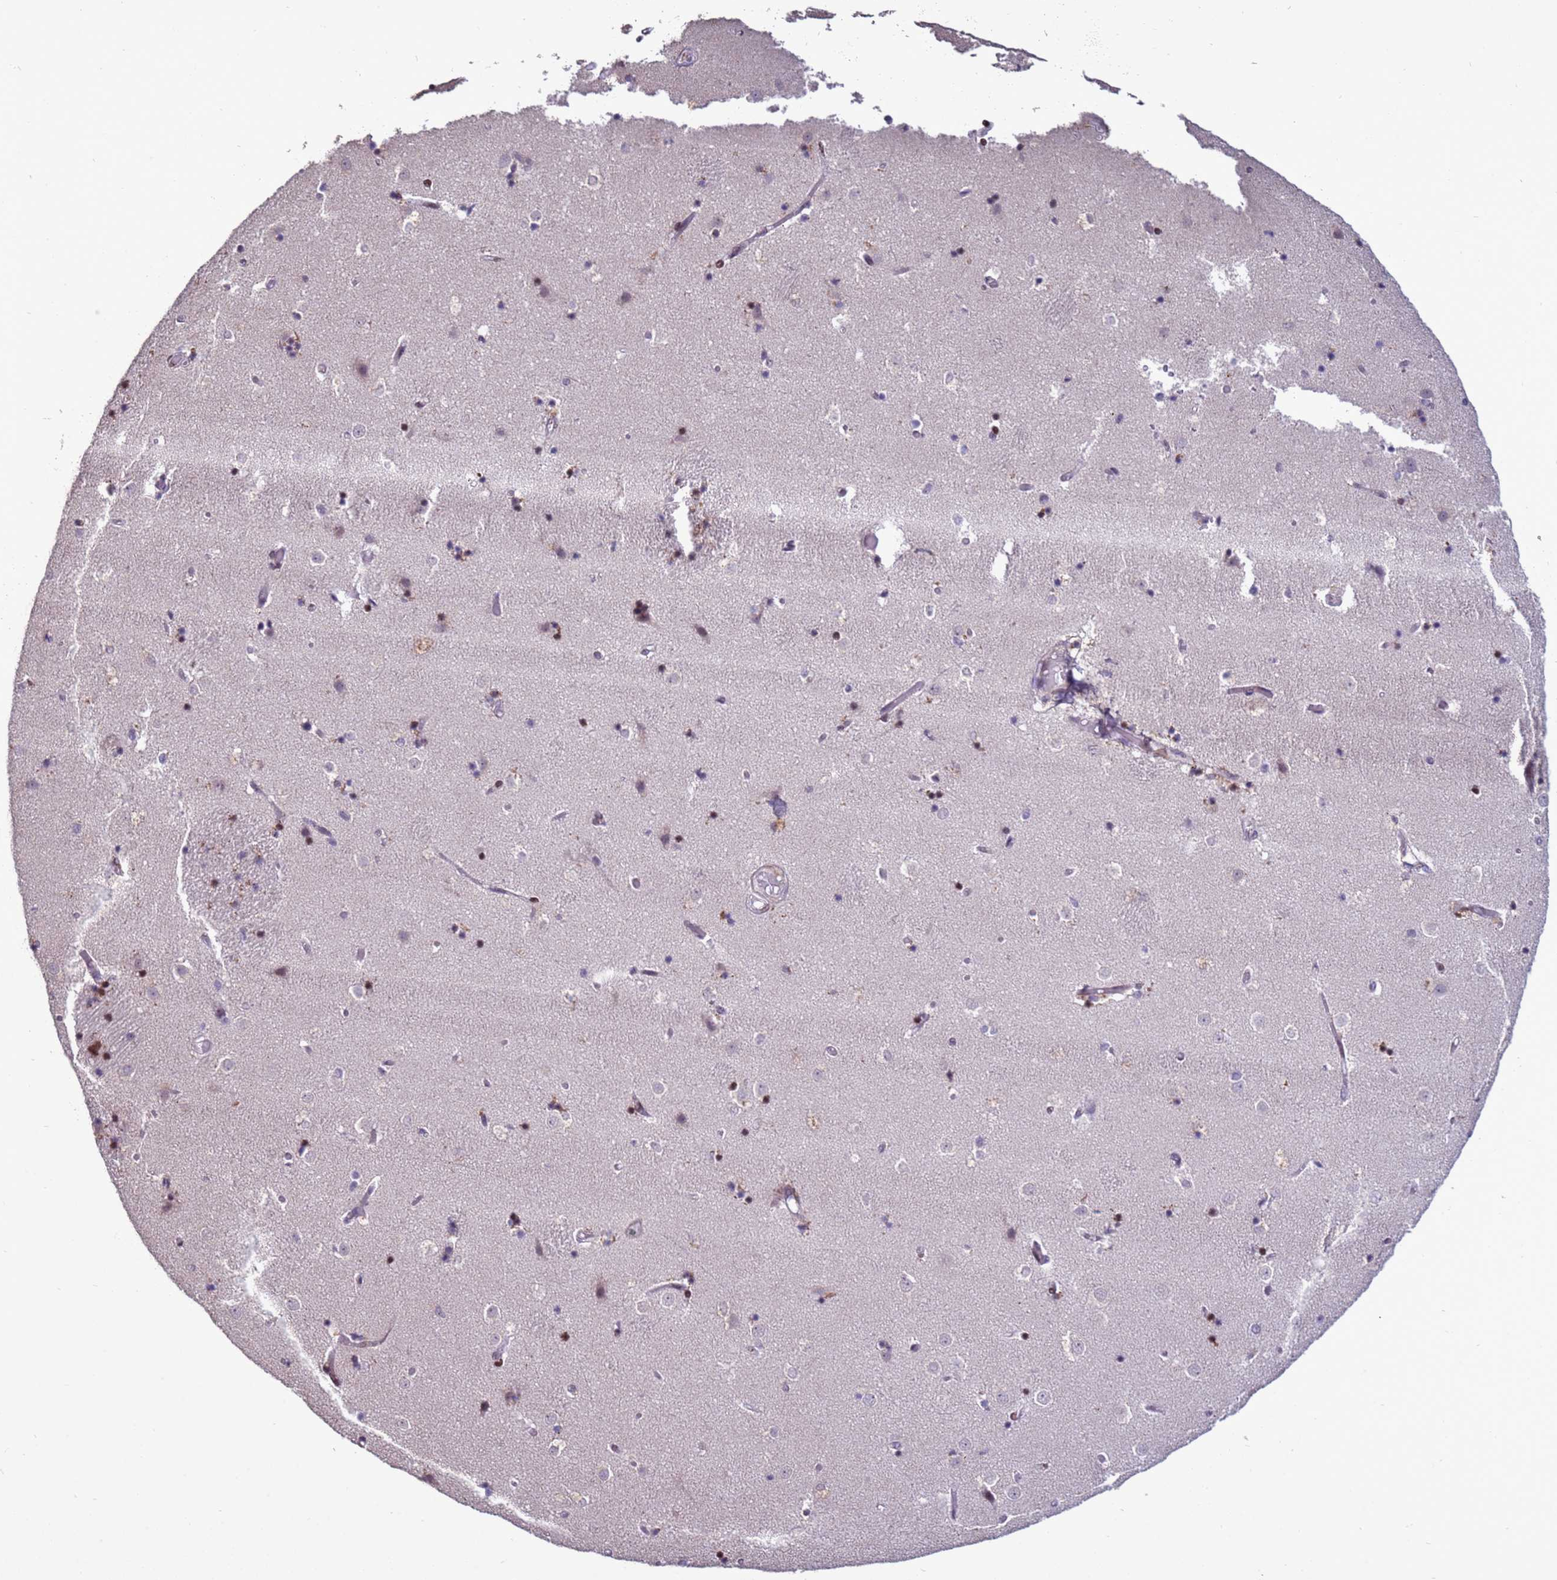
{"staining": {"intensity": "negative", "quantity": "none", "location": "none"}, "tissue": "caudate", "cell_type": "Glial cells", "image_type": "normal", "snomed": [{"axis": "morphology", "description": "Normal tissue, NOS"}, {"axis": "topography", "description": "Lateral ventricle wall"}], "caption": "This is an immunohistochemistry (IHC) photomicrograph of unremarkable human caudate. There is no staining in glial cells.", "gene": "HGH1", "patient": {"sex": "female", "age": 52}}